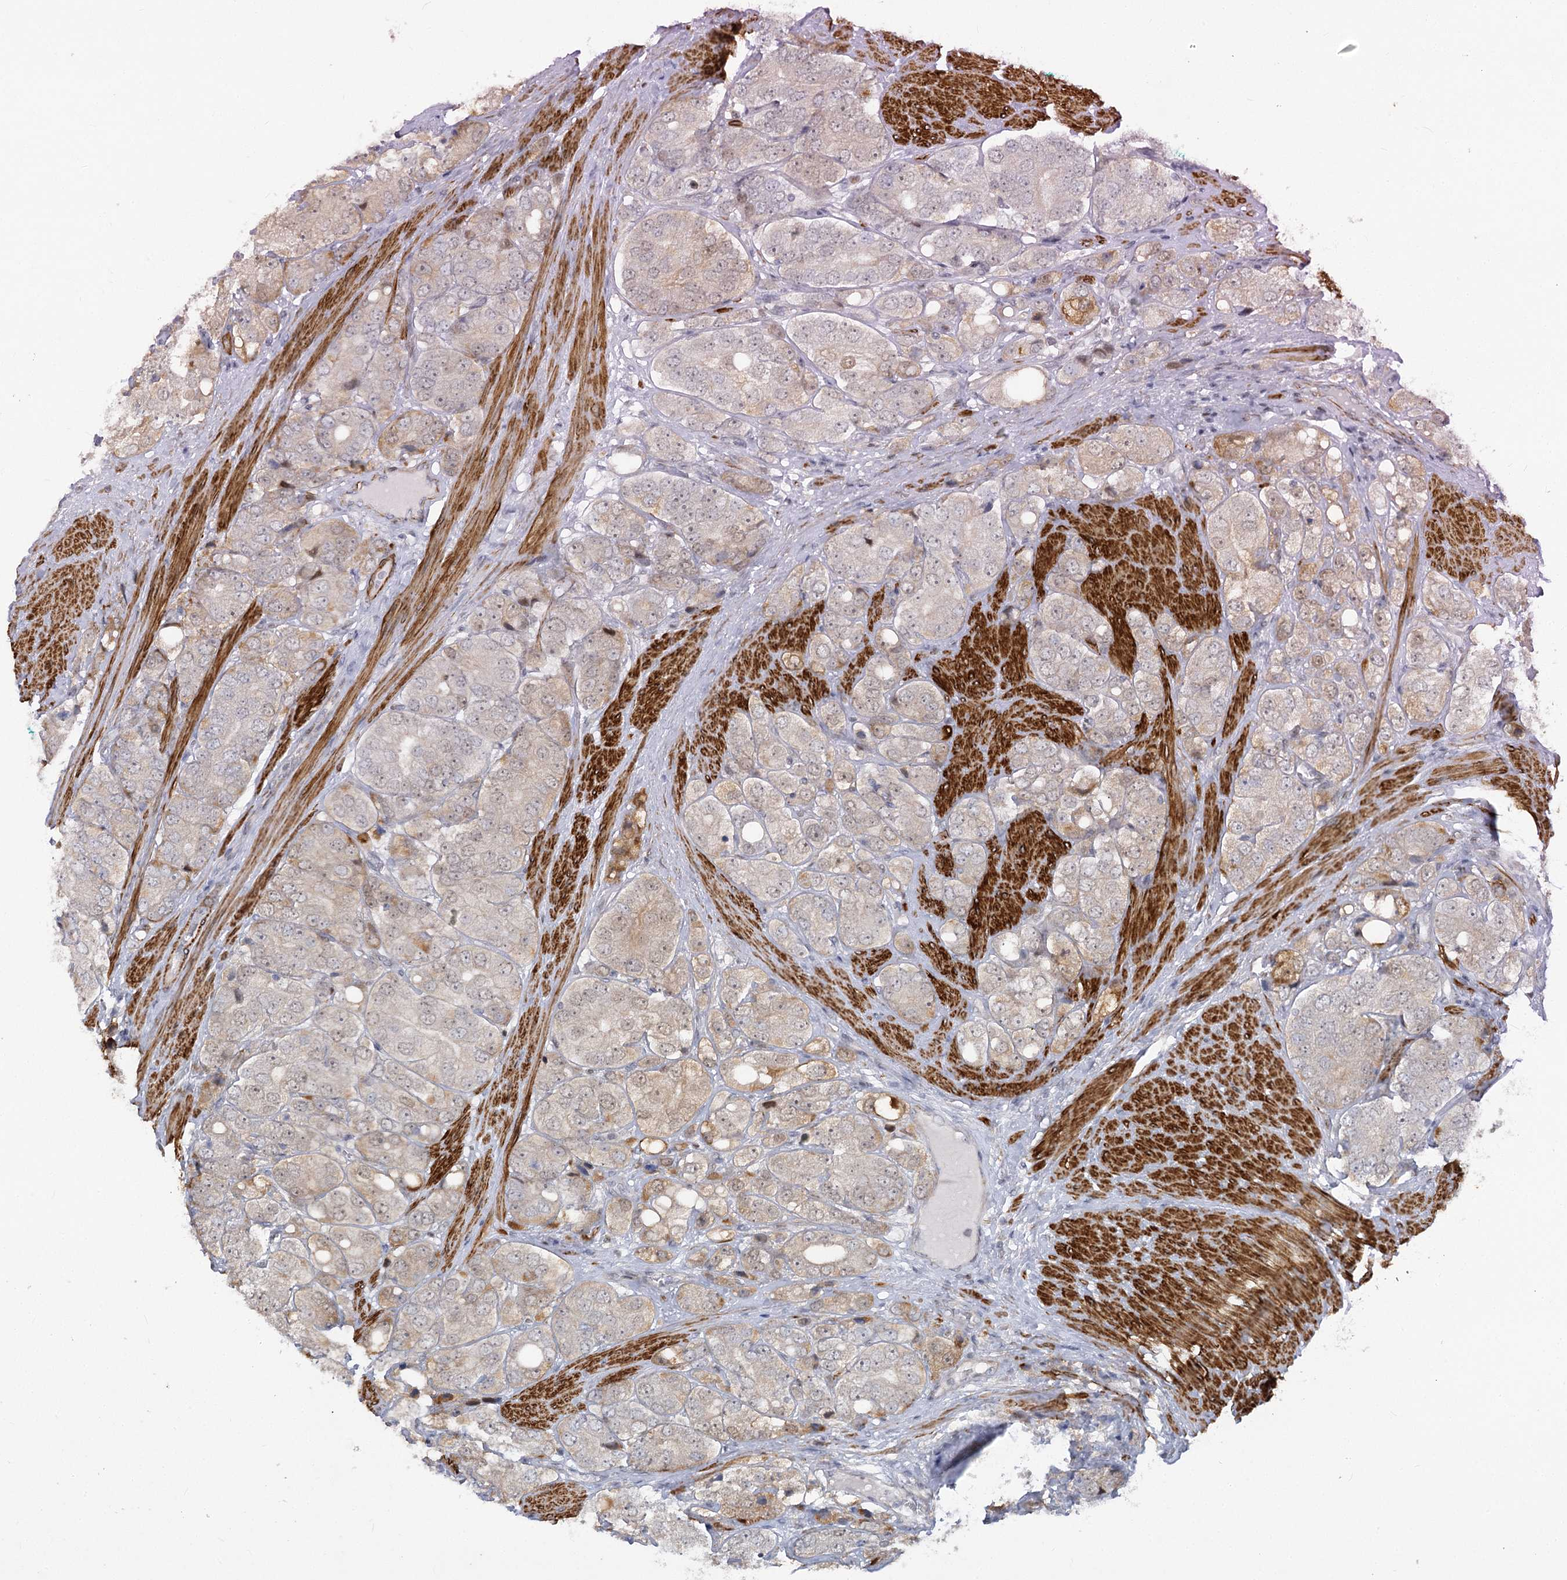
{"staining": {"intensity": "weak", "quantity": ">75%", "location": "cytoplasmic/membranous,nuclear"}, "tissue": "prostate cancer", "cell_type": "Tumor cells", "image_type": "cancer", "snomed": [{"axis": "morphology", "description": "Adenocarcinoma, High grade"}, {"axis": "topography", "description": "Prostate"}], "caption": "Immunohistochemistry (IHC) image of neoplastic tissue: human prostate cancer (adenocarcinoma (high-grade)) stained using IHC exhibits low levels of weak protein expression localized specifically in the cytoplasmic/membranous and nuclear of tumor cells, appearing as a cytoplasmic/membranous and nuclear brown color.", "gene": "ARSI", "patient": {"sex": "male", "age": 50}}